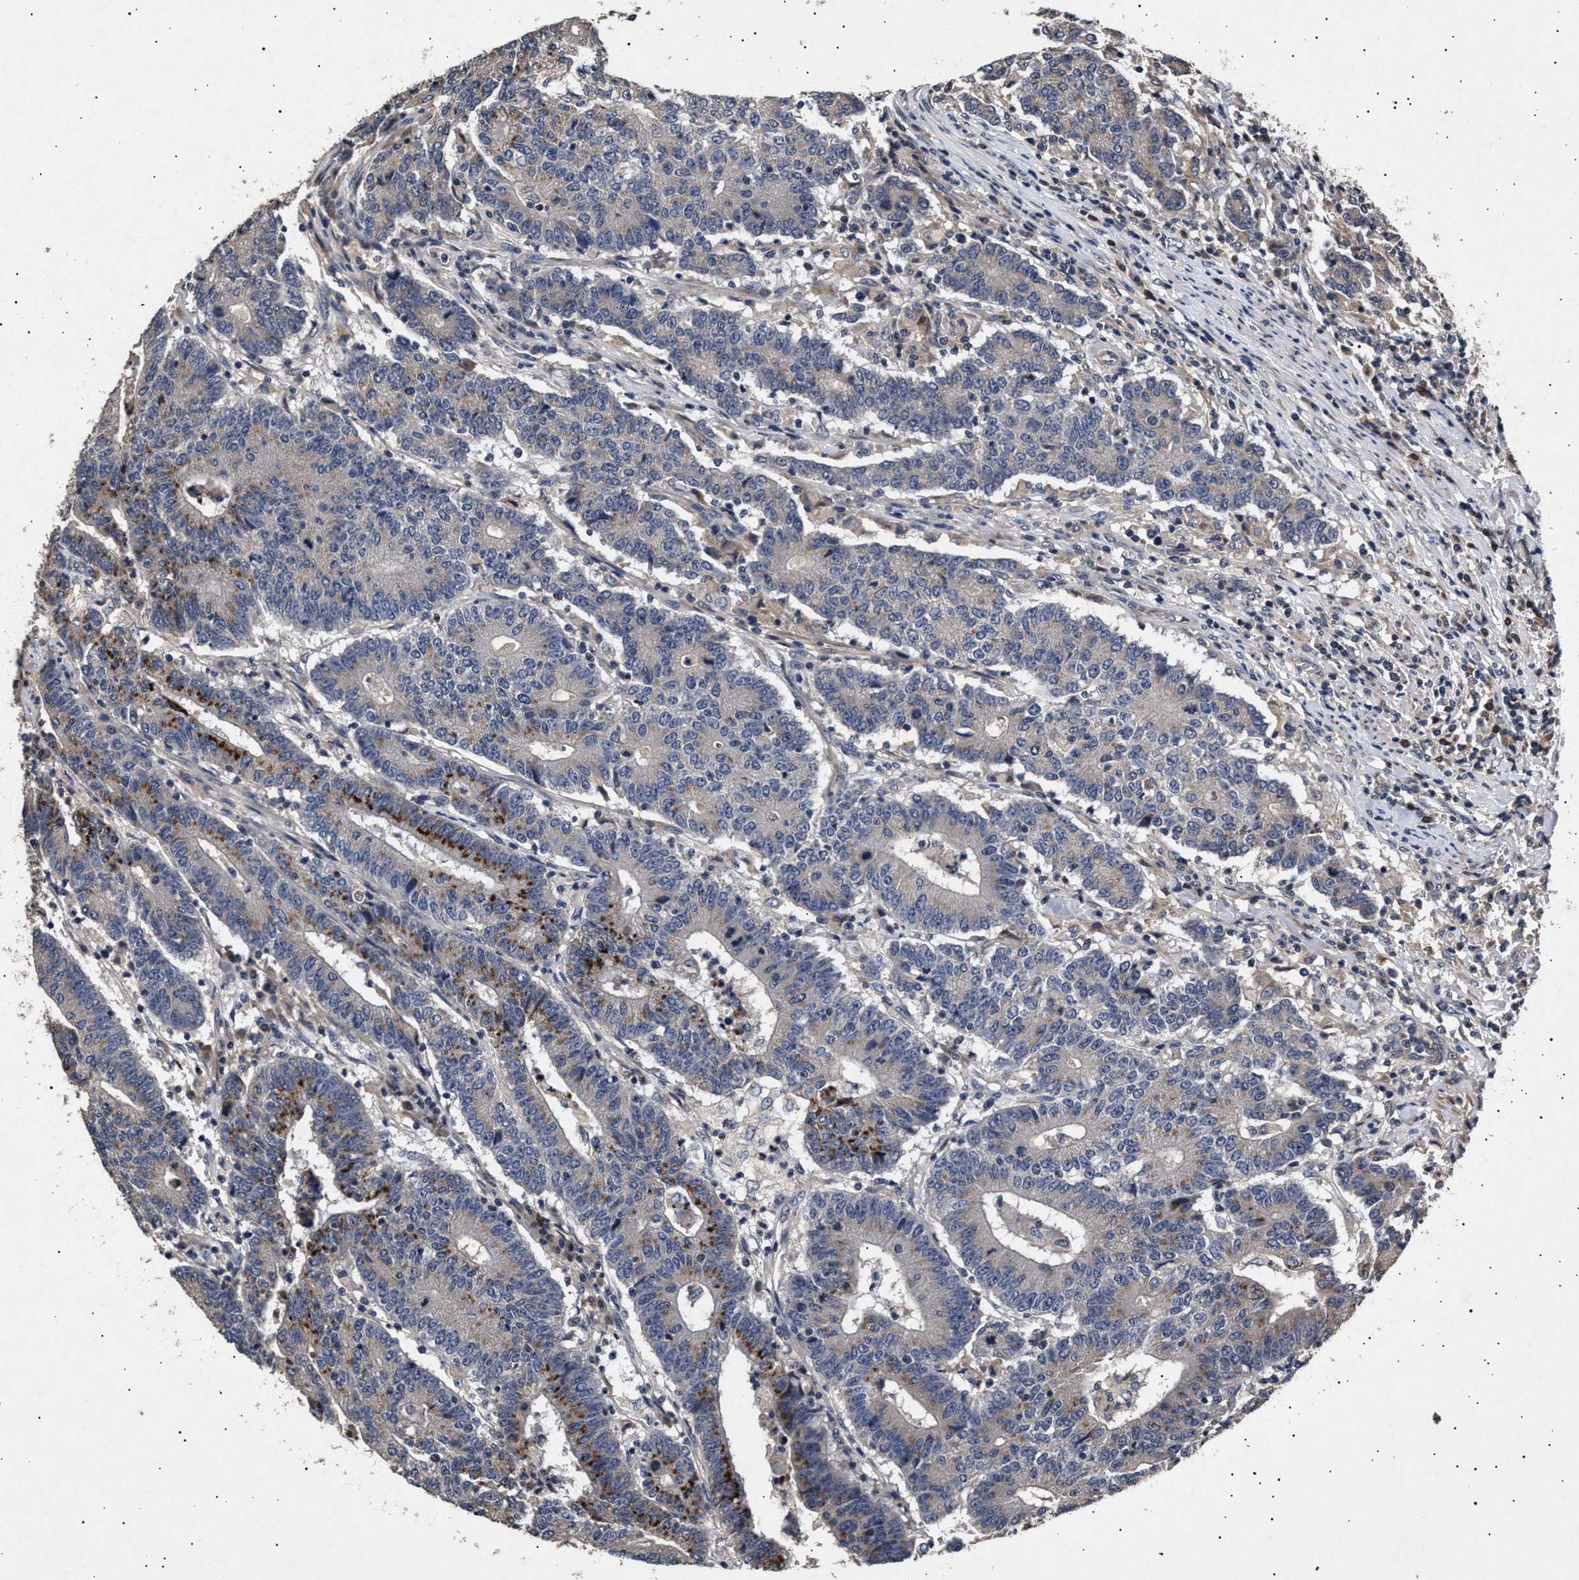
{"staining": {"intensity": "negative", "quantity": "none", "location": "none"}, "tissue": "colorectal cancer", "cell_type": "Tumor cells", "image_type": "cancer", "snomed": [{"axis": "morphology", "description": "Normal tissue, NOS"}, {"axis": "morphology", "description": "Adenocarcinoma, NOS"}, {"axis": "topography", "description": "Colon"}], "caption": "A high-resolution image shows IHC staining of colorectal adenocarcinoma, which reveals no significant positivity in tumor cells.", "gene": "ITGB5", "patient": {"sex": "female", "age": 75}}